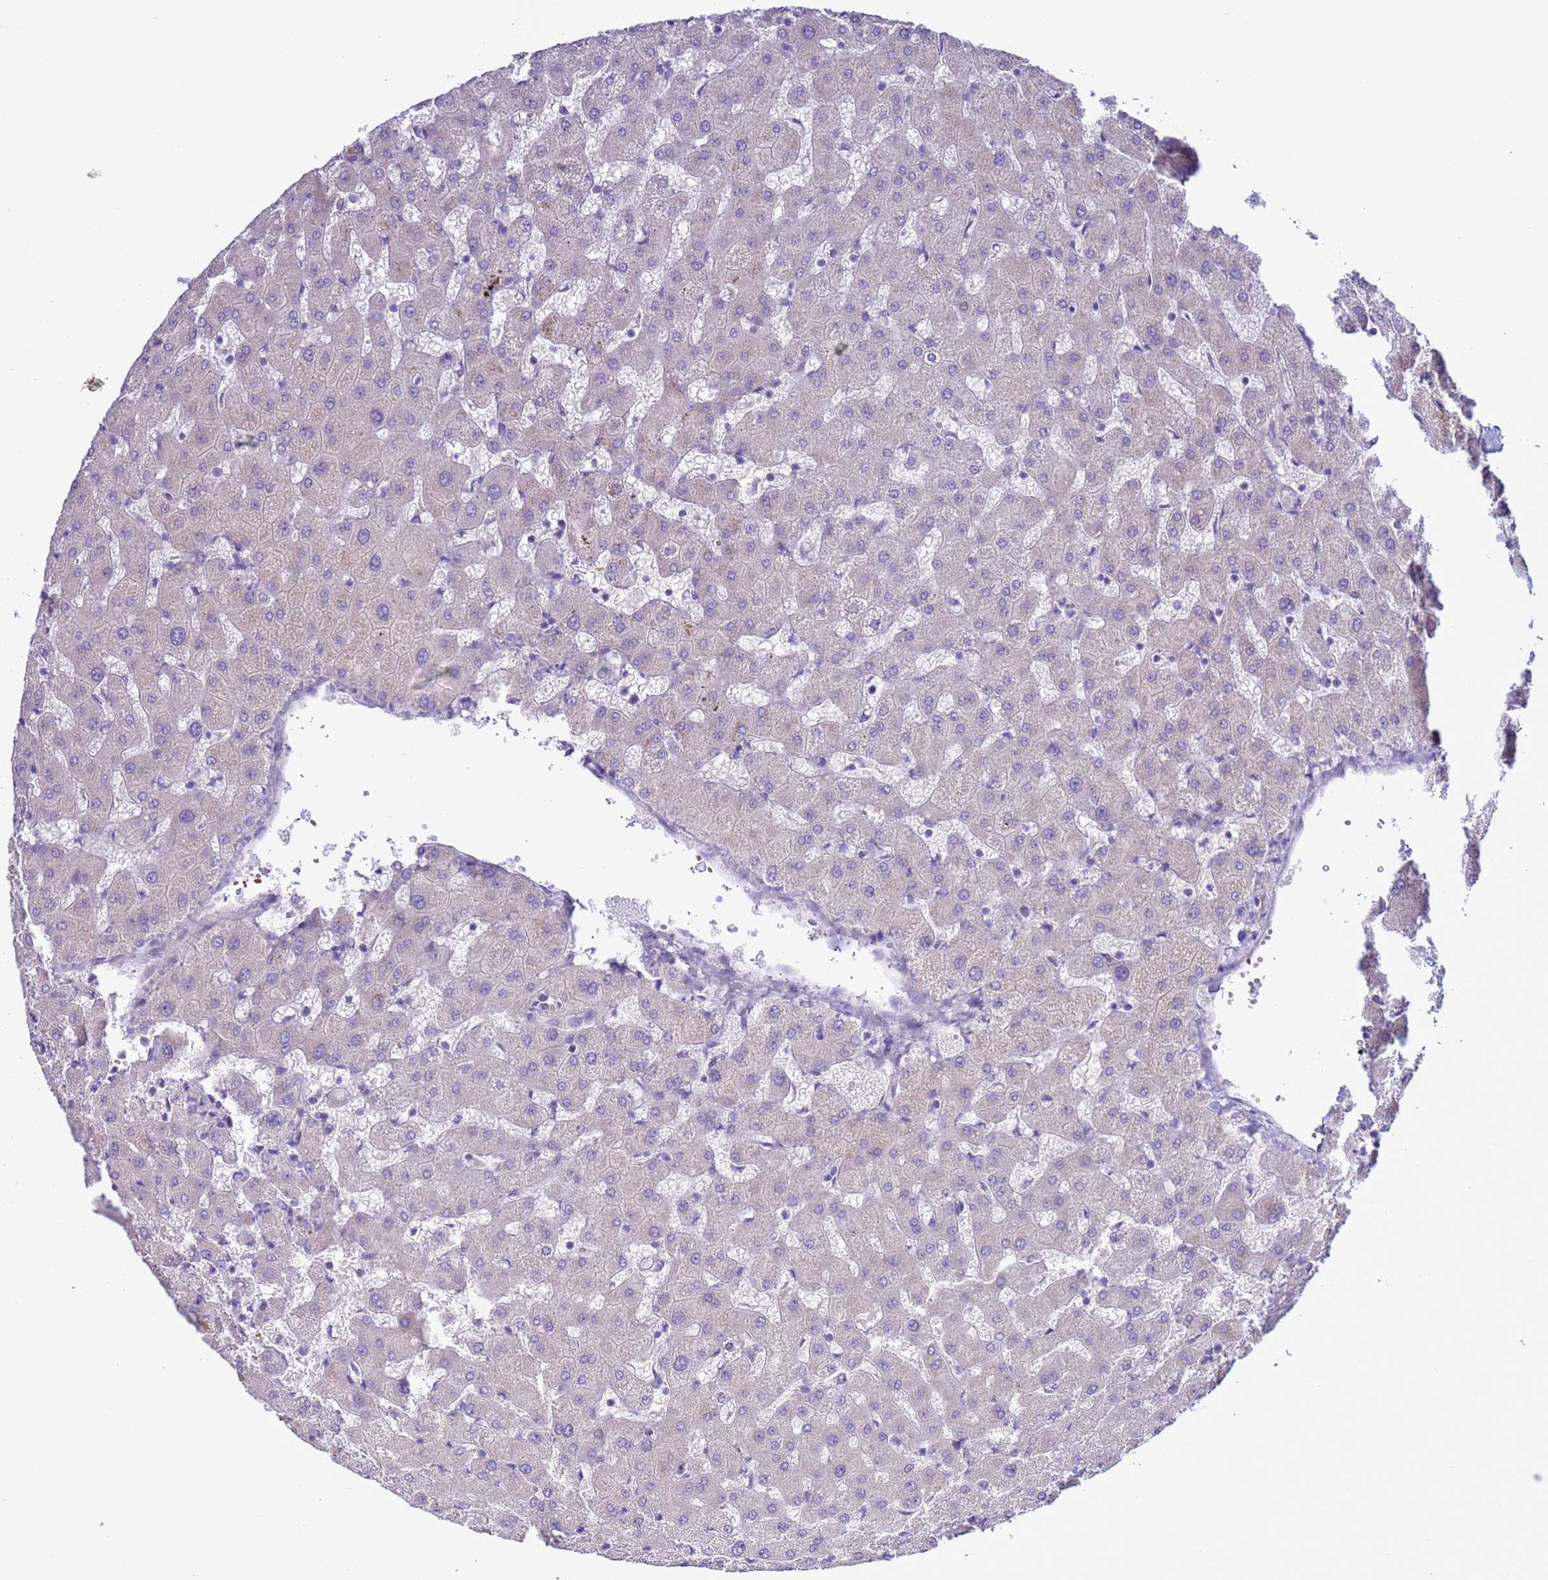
{"staining": {"intensity": "negative", "quantity": "none", "location": "none"}, "tissue": "liver", "cell_type": "Cholangiocytes", "image_type": "normal", "snomed": [{"axis": "morphology", "description": "Normal tissue, NOS"}, {"axis": "topography", "description": "Liver"}], "caption": "A high-resolution photomicrograph shows immunohistochemistry (IHC) staining of normal liver, which displays no significant expression in cholangiocytes. (Stains: DAB (3,3'-diaminobenzidine) immunohistochemistry (IHC) with hematoxylin counter stain, Microscopy: brightfield microscopy at high magnification).", "gene": "ABHD17B", "patient": {"sex": "female", "age": 63}}